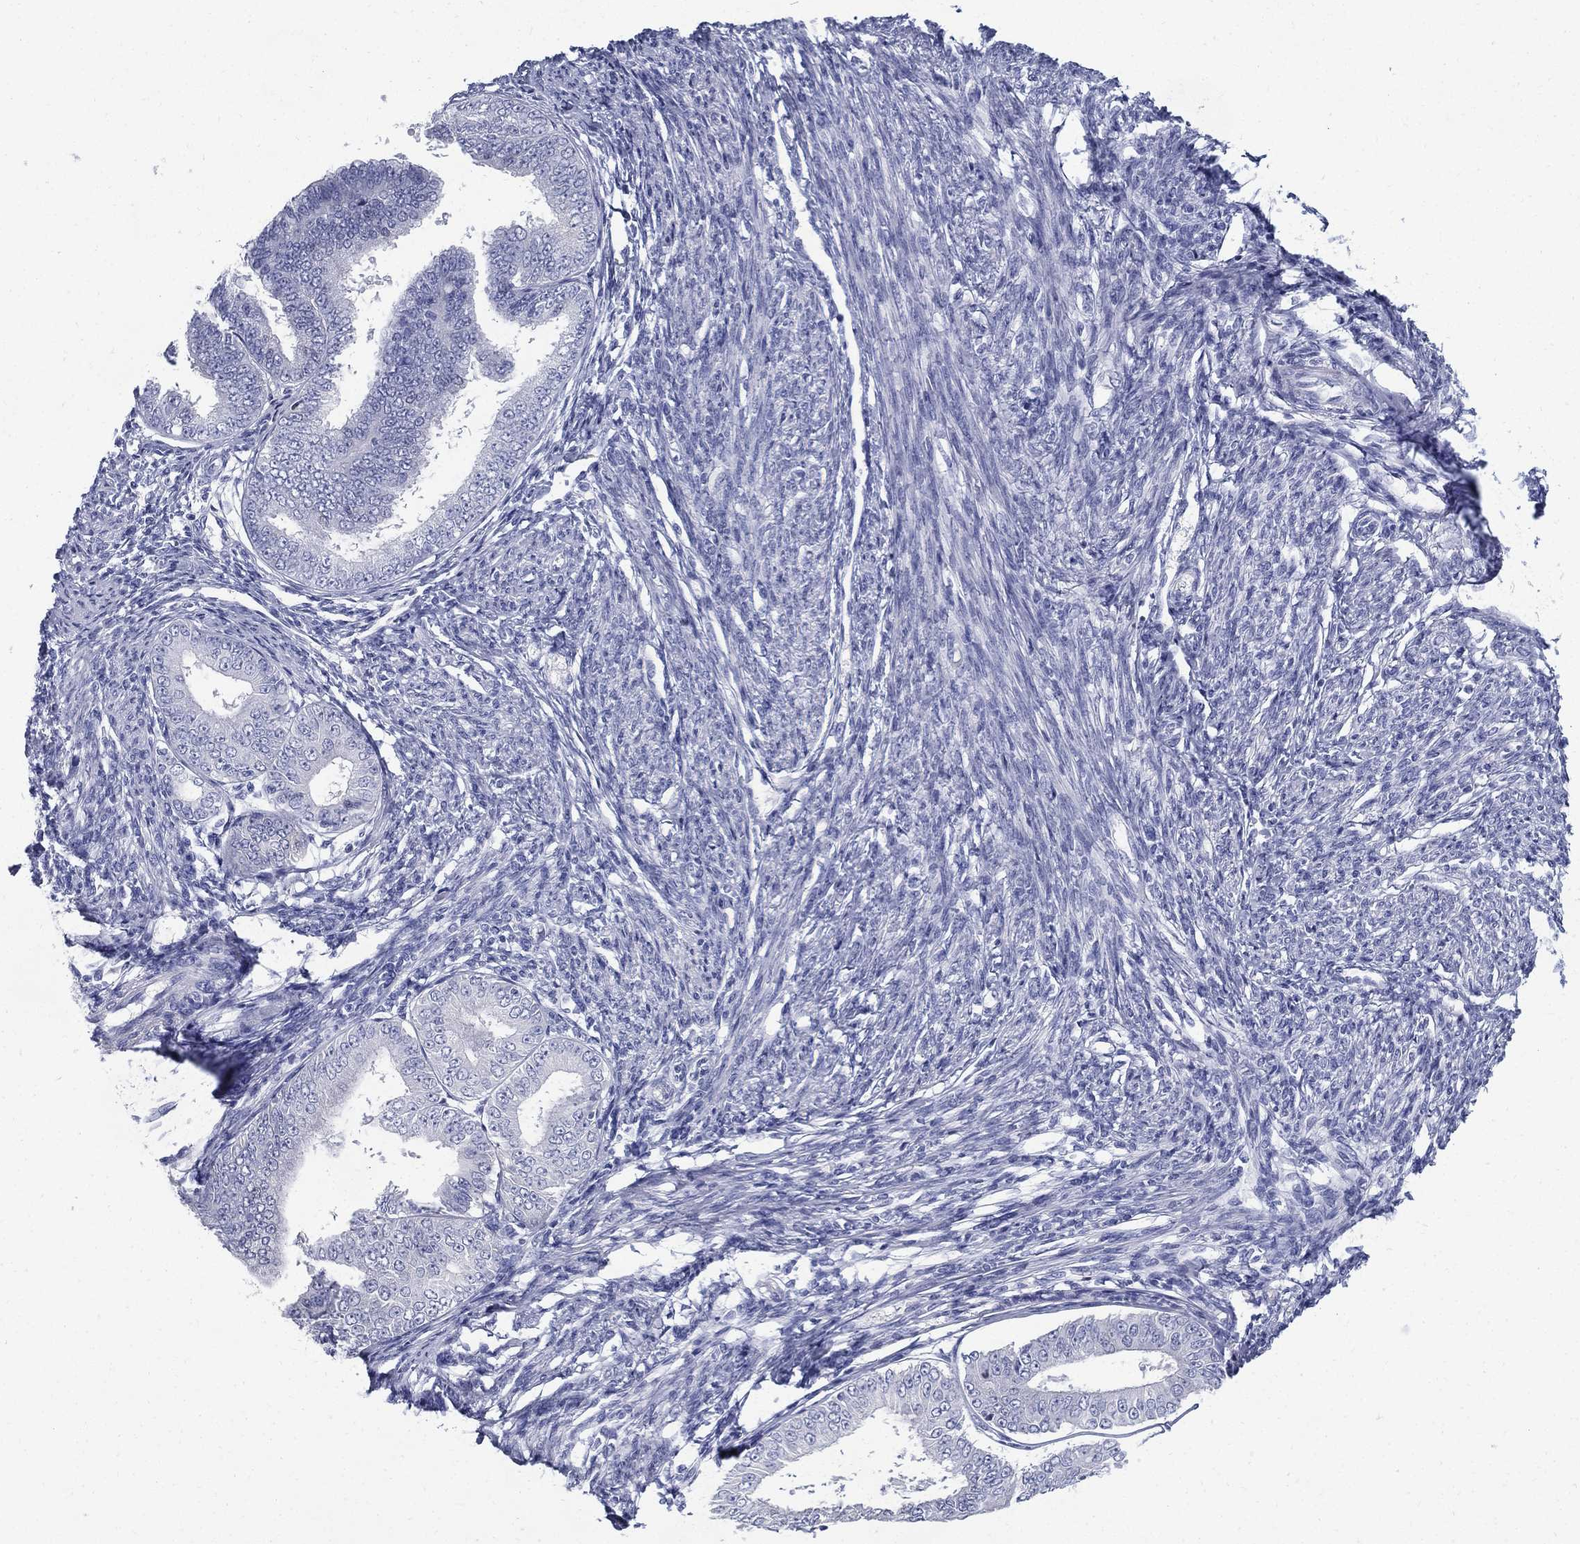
{"staining": {"intensity": "negative", "quantity": "none", "location": "none"}, "tissue": "endometrial cancer", "cell_type": "Tumor cells", "image_type": "cancer", "snomed": [{"axis": "morphology", "description": "Adenocarcinoma, NOS"}, {"axis": "topography", "description": "Endometrium"}], "caption": "Human endometrial adenocarcinoma stained for a protein using IHC shows no expression in tumor cells.", "gene": "KIF2C", "patient": {"sex": "female", "age": 63}}